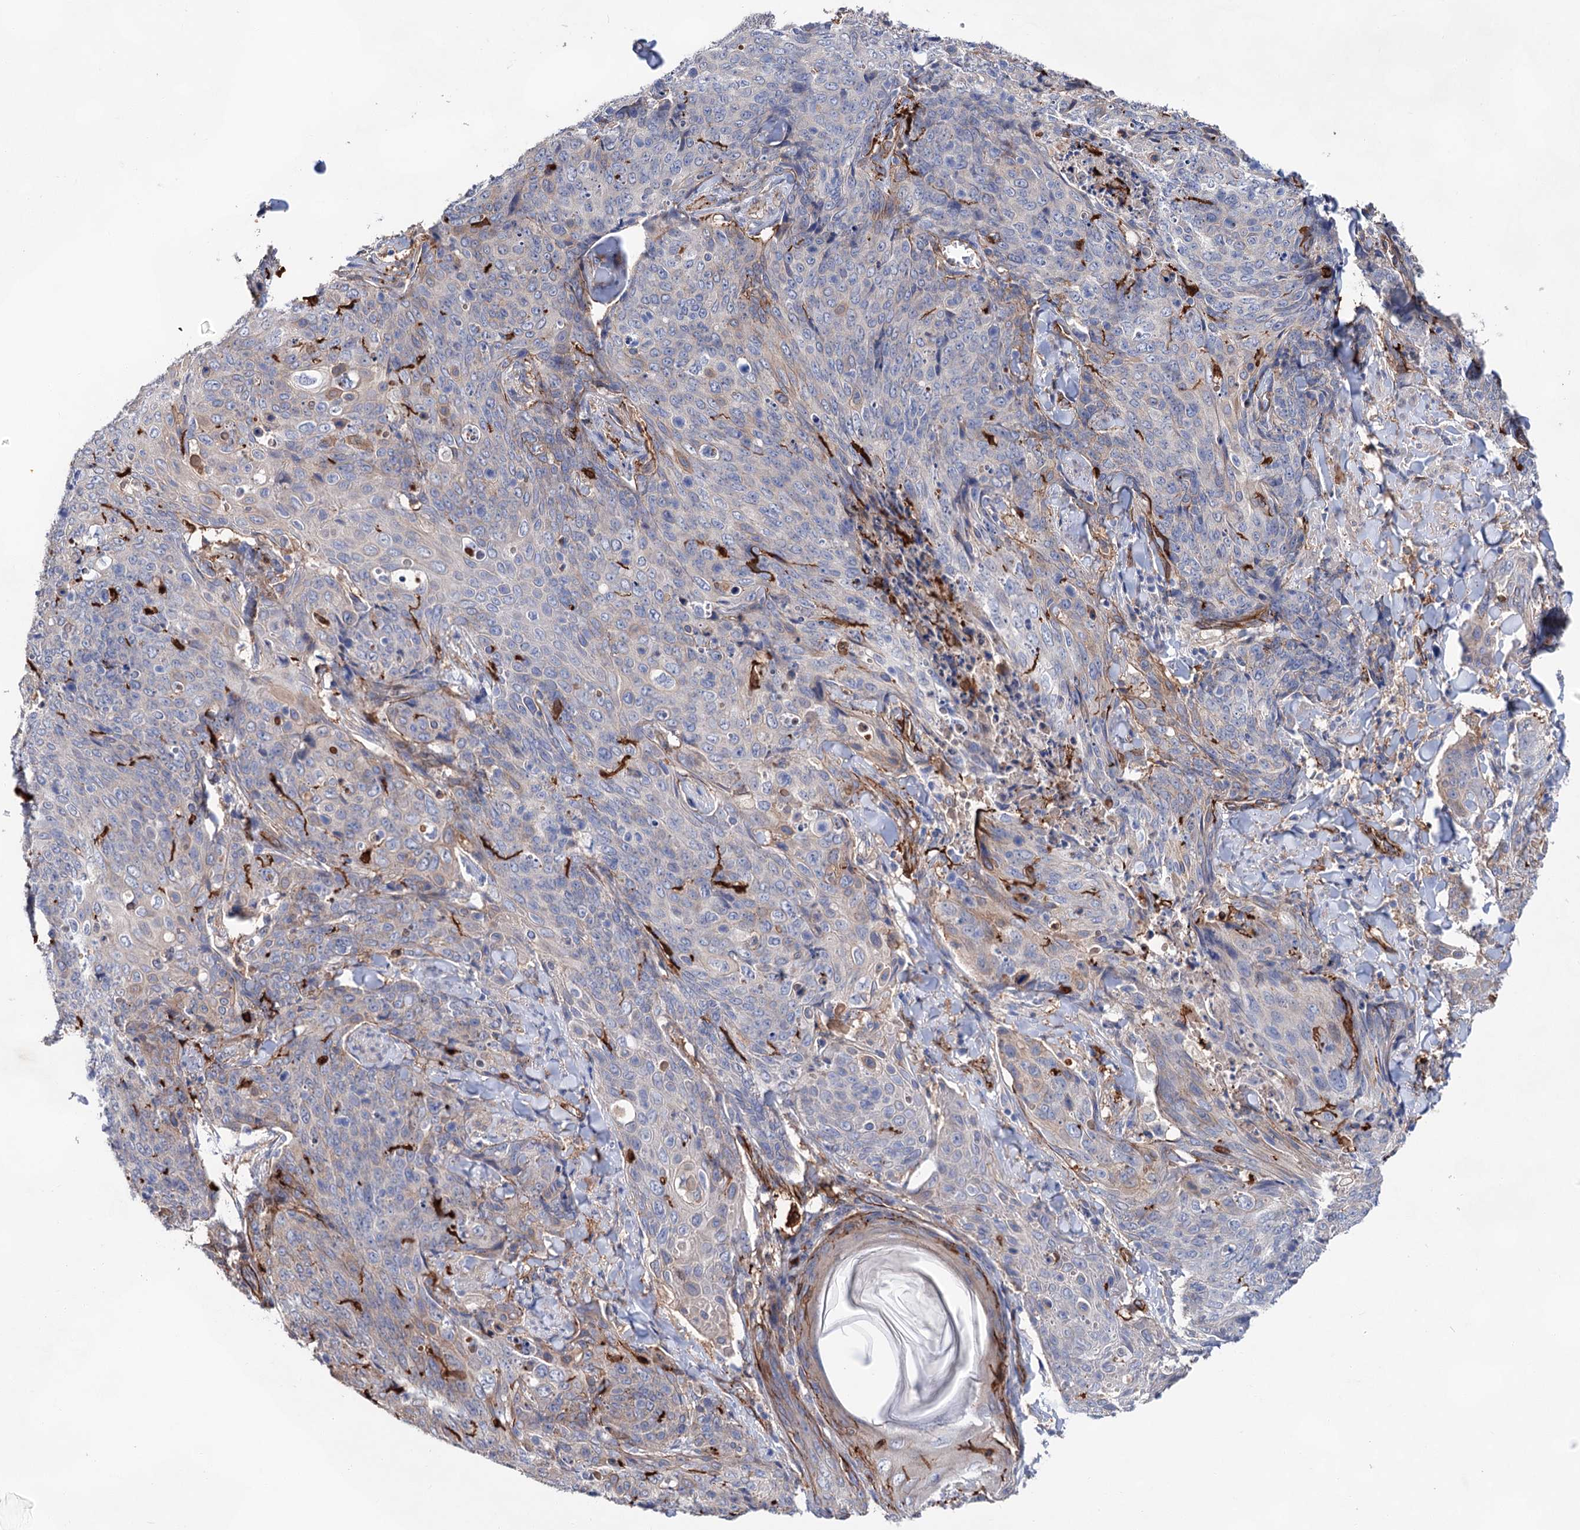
{"staining": {"intensity": "negative", "quantity": "none", "location": "none"}, "tissue": "skin cancer", "cell_type": "Tumor cells", "image_type": "cancer", "snomed": [{"axis": "morphology", "description": "Squamous cell carcinoma, NOS"}, {"axis": "topography", "description": "Skin"}, {"axis": "topography", "description": "Vulva"}], "caption": "Tumor cells show no significant protein staining in squamous cell carcinoma (skin). (Brightfield microscopy of DAB IHC at high magnification).", "gene": "TMTC3", "patient": {"sex": "female", "age": 85}}